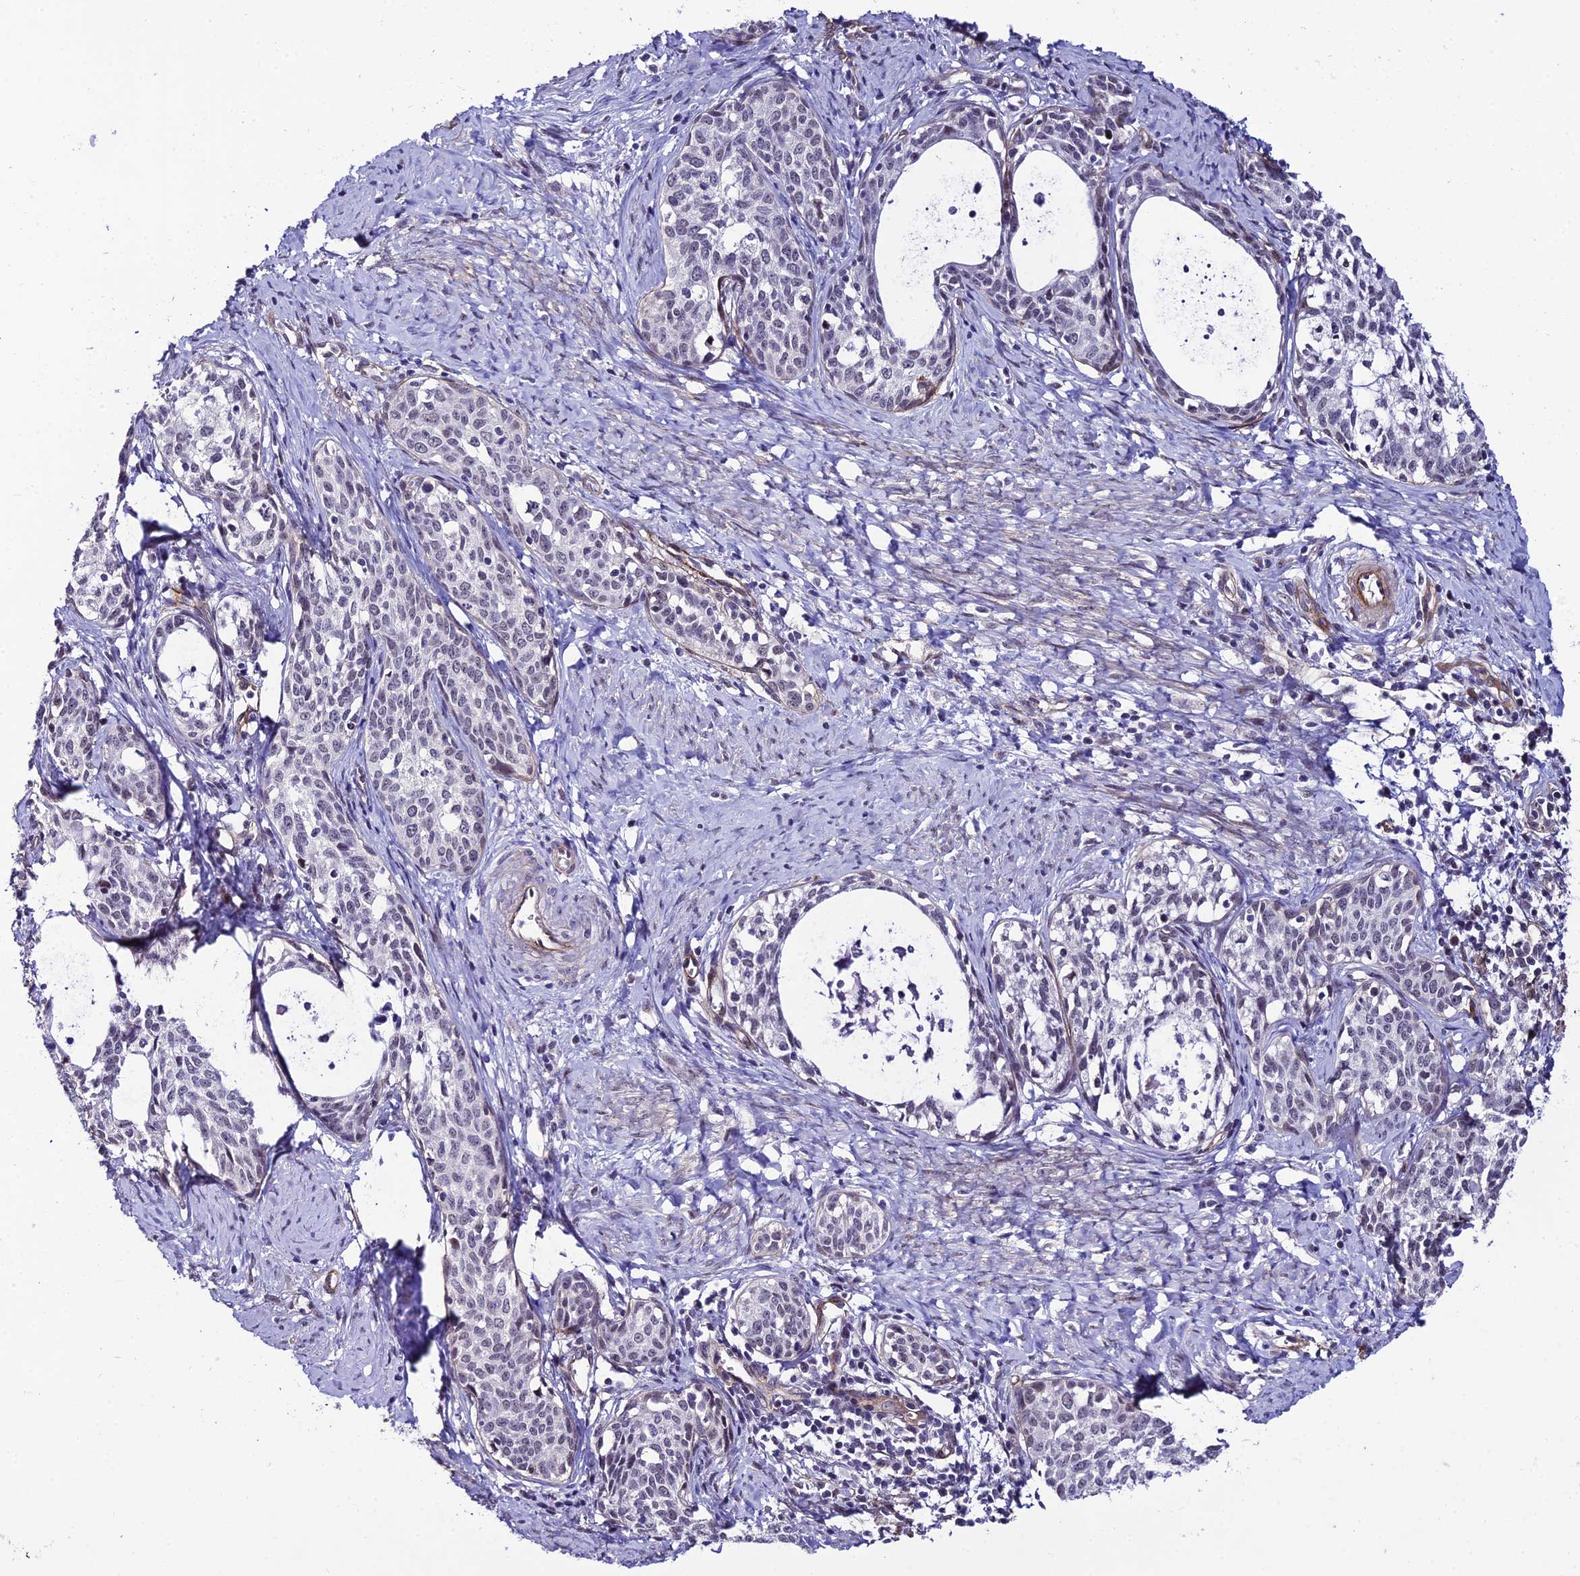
{"staining": {"intensity": "weak", "quantity": "<25%", "location": "nuclear"}, "tissue": "cervical cancer", "cell_type": "Tumor cells", "image_type": "cancer", "snomed": [{"axis": "morphology", "description": "Squamous cell carcinoma, NOS"}, {"axis": "topography", "description": "Cervix"}], "caption": "This is a image of immunohistochemistry (IHC) staining of cervical cancer (squamous cell carcinoma), which shows no expression in tumor cells.", "gene": "SYT15", "patient": {"sex": "female", "age": 52}}